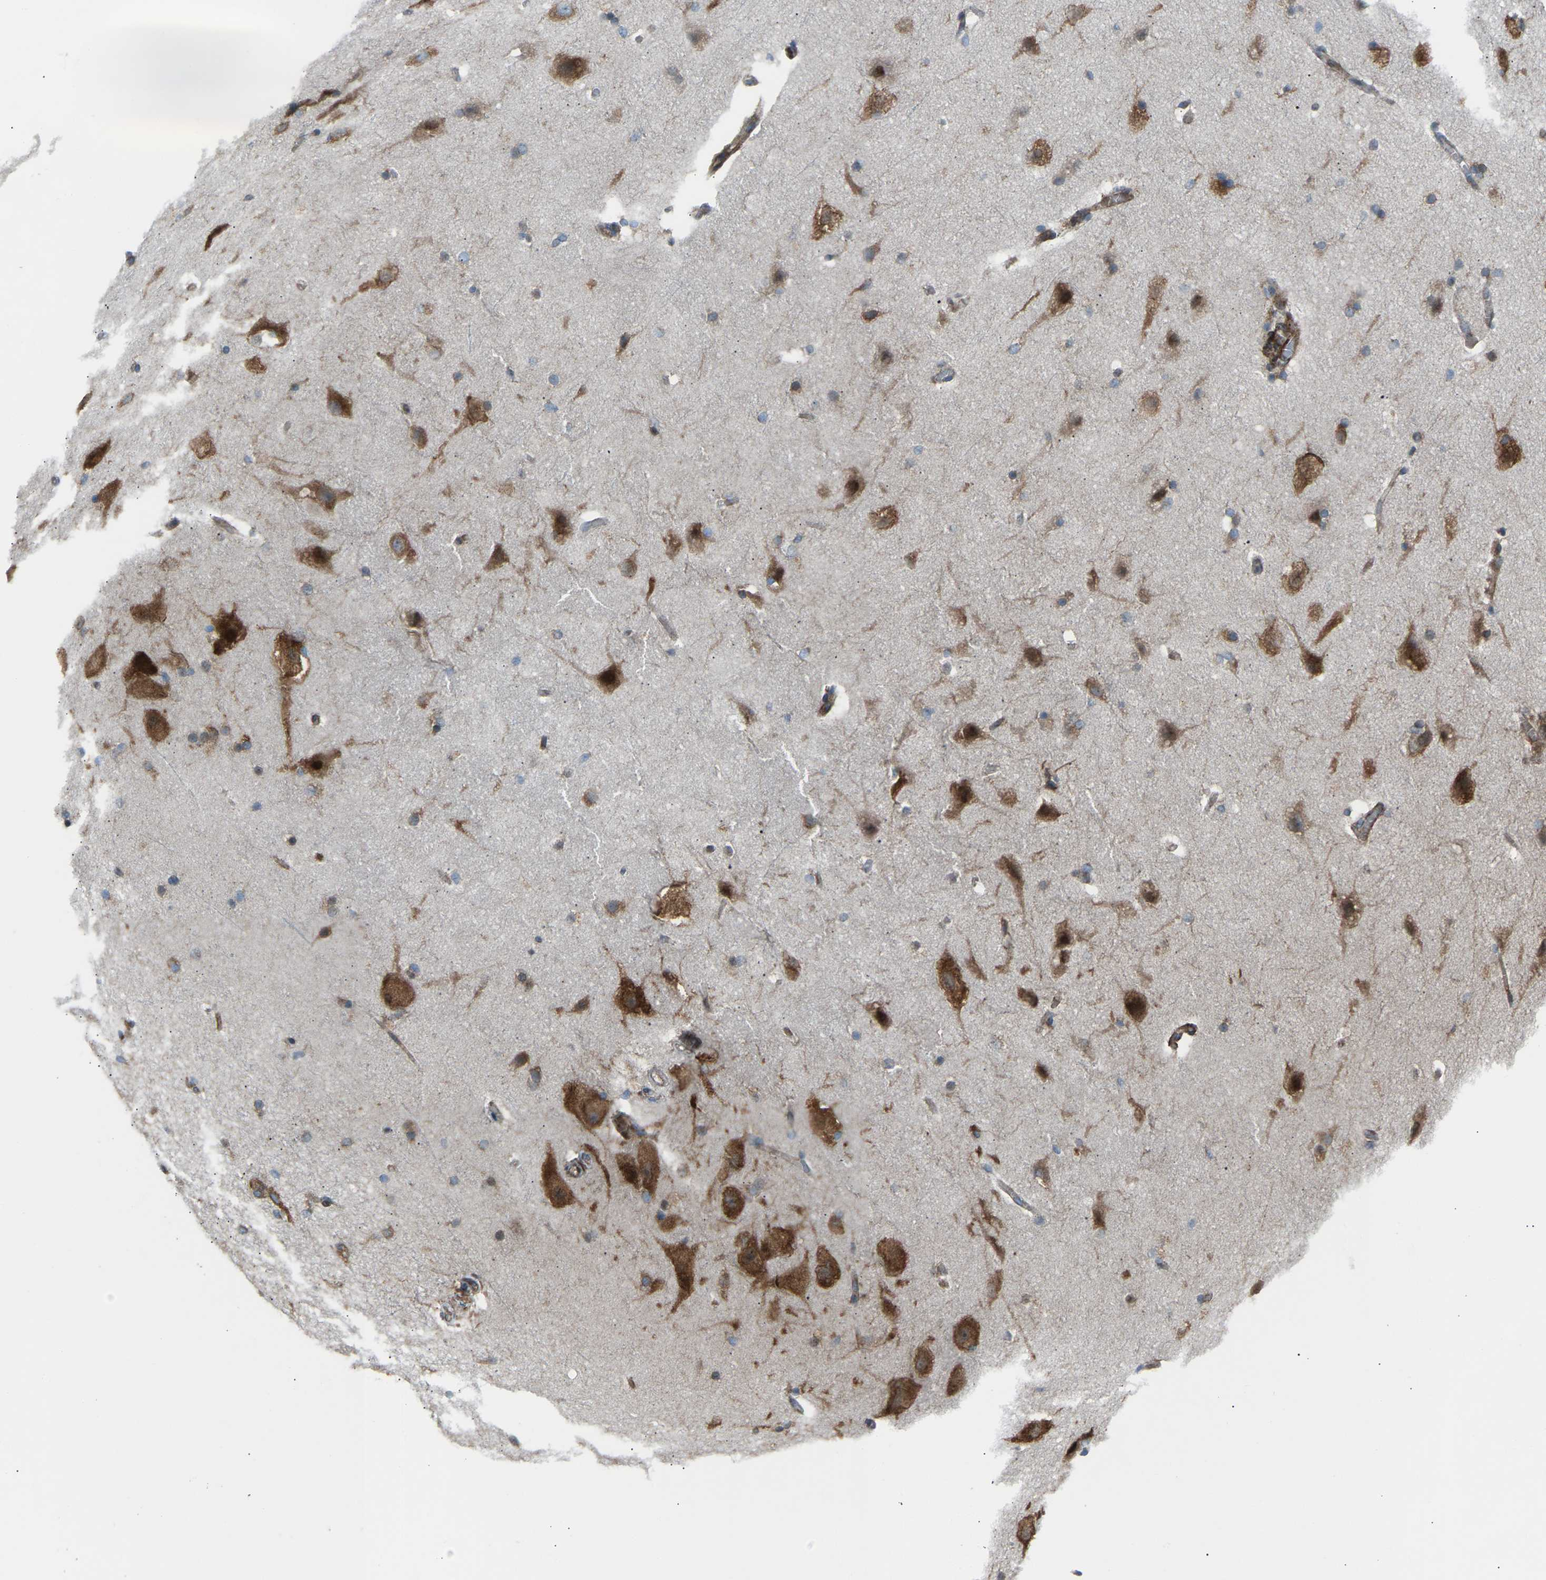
{"staining": {"intensity": "strong", "quantity": "<25%", "location": "cytoplasmic/membranous"}, "tissue": "cerebral cortex", "cell_type": "Endothelial cells", "image_type": "normal", "snomed": [{"axis": "morphology", "description": "Normal tissue, NOS"}, {"axis": "topography", "description": "Cerebral cortex"}, {"axis": "topography", "description": "Hippocampus"}], "caption": "Brown immunohistochemical staining in unremarkable human cerebral cortex shows strong cytoplasmic/membranous expression in approximately <25% of endothelial cells. (DAB IHC, brown staining for protein, blue staining for nuclei).", "gene": "VPS41", "patient": {"sex": "female", "age": 19}}